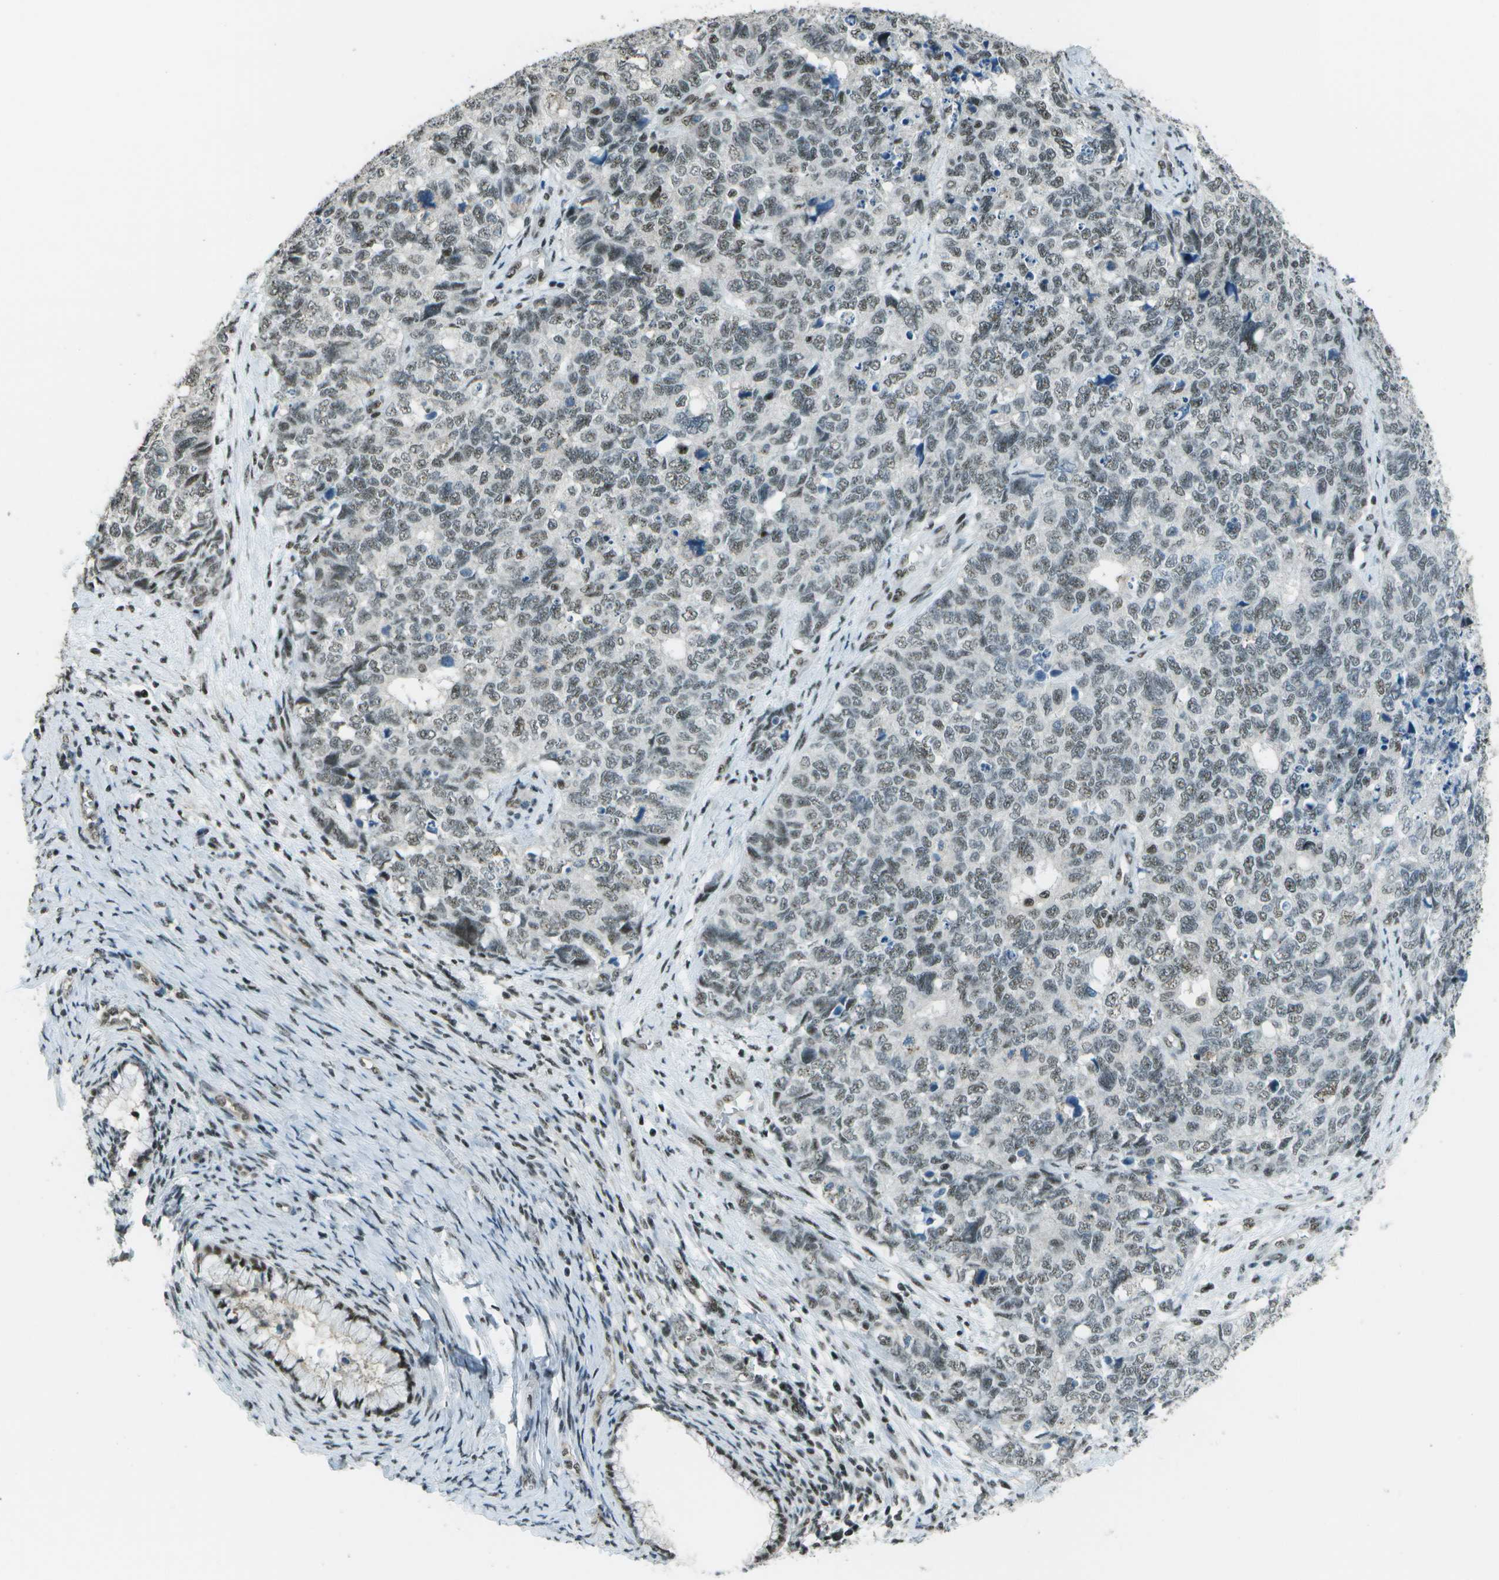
{"staining": {"intensity": "weak", "quantity": "<25%", "location": "nuclear"}, "tissue": "cervical cancer", "cell_type": "Tumor cells", "image_type": "cancer", "snomed": [{"axis": "morphology", "description": "Squamous cell carcinoma, NOS"}, {"axis": "topography", "description": "Cervix"}], "caption": "Immunohistochemistry histopathology image of cervical cancer (squamous cell carcinoma) stained for a protein (brown), which exhibits no positivity in tumor cells.", "gene": "DEPDC1", "patient": {"sex": "female", "age": 63}}